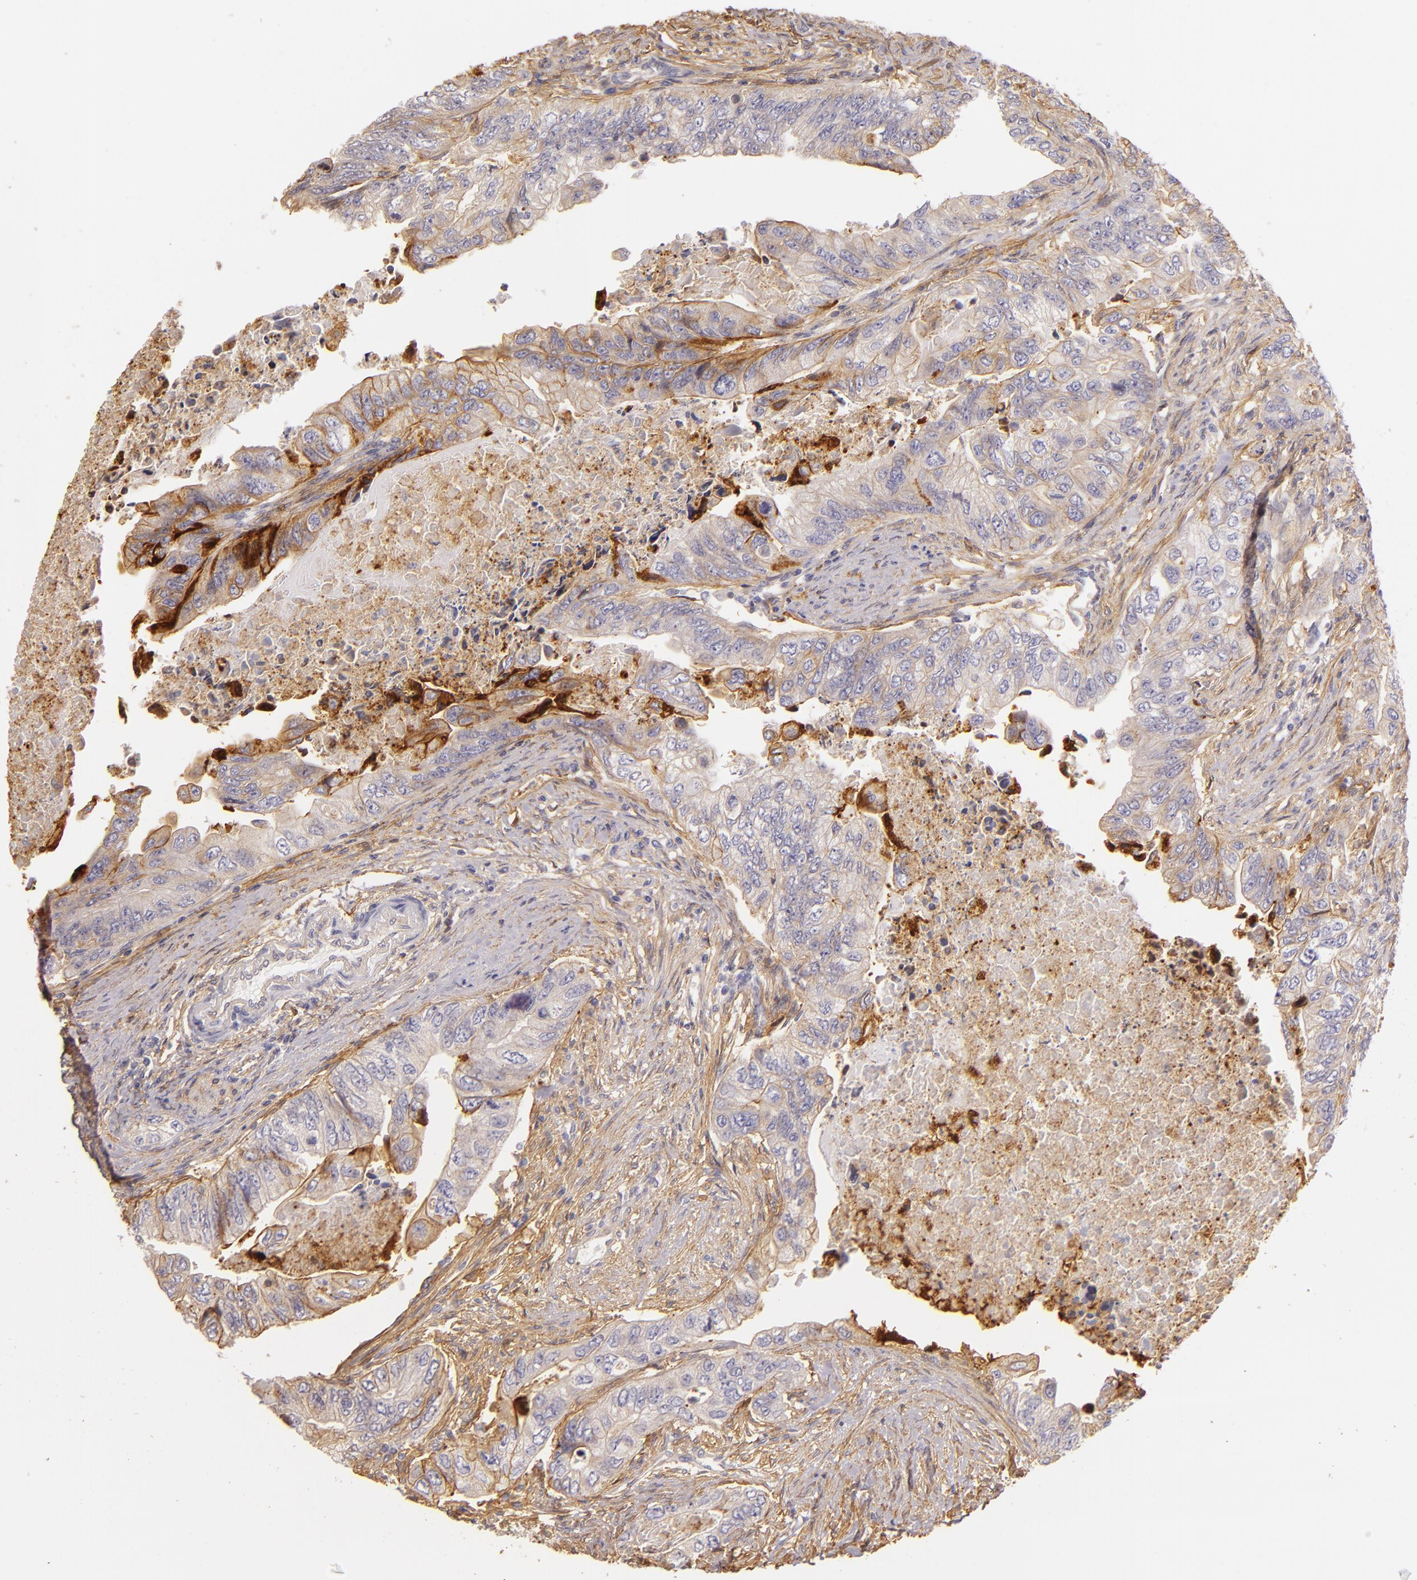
{"staining": {"intensity": "moderate", "quantity": "<25%", "location": "cytoplasmic/membranous"}, "tissue": "colorectal cancer", "cell_type": "Tumor cells", "image_type": "cancer", "snomed": [{"axis": "morphology", "description": "Adenocarcinoma, NOS"}, {"axis": "topography", "description": "Colon"}], "caption": "Human colorectal cancer stained with a brown dye reveals moderate cytoplasmic/membranous positive staining in about <25% of tumor cells.", "gene": "CTSF", "patient": {"sex": "female", "age": 11}}